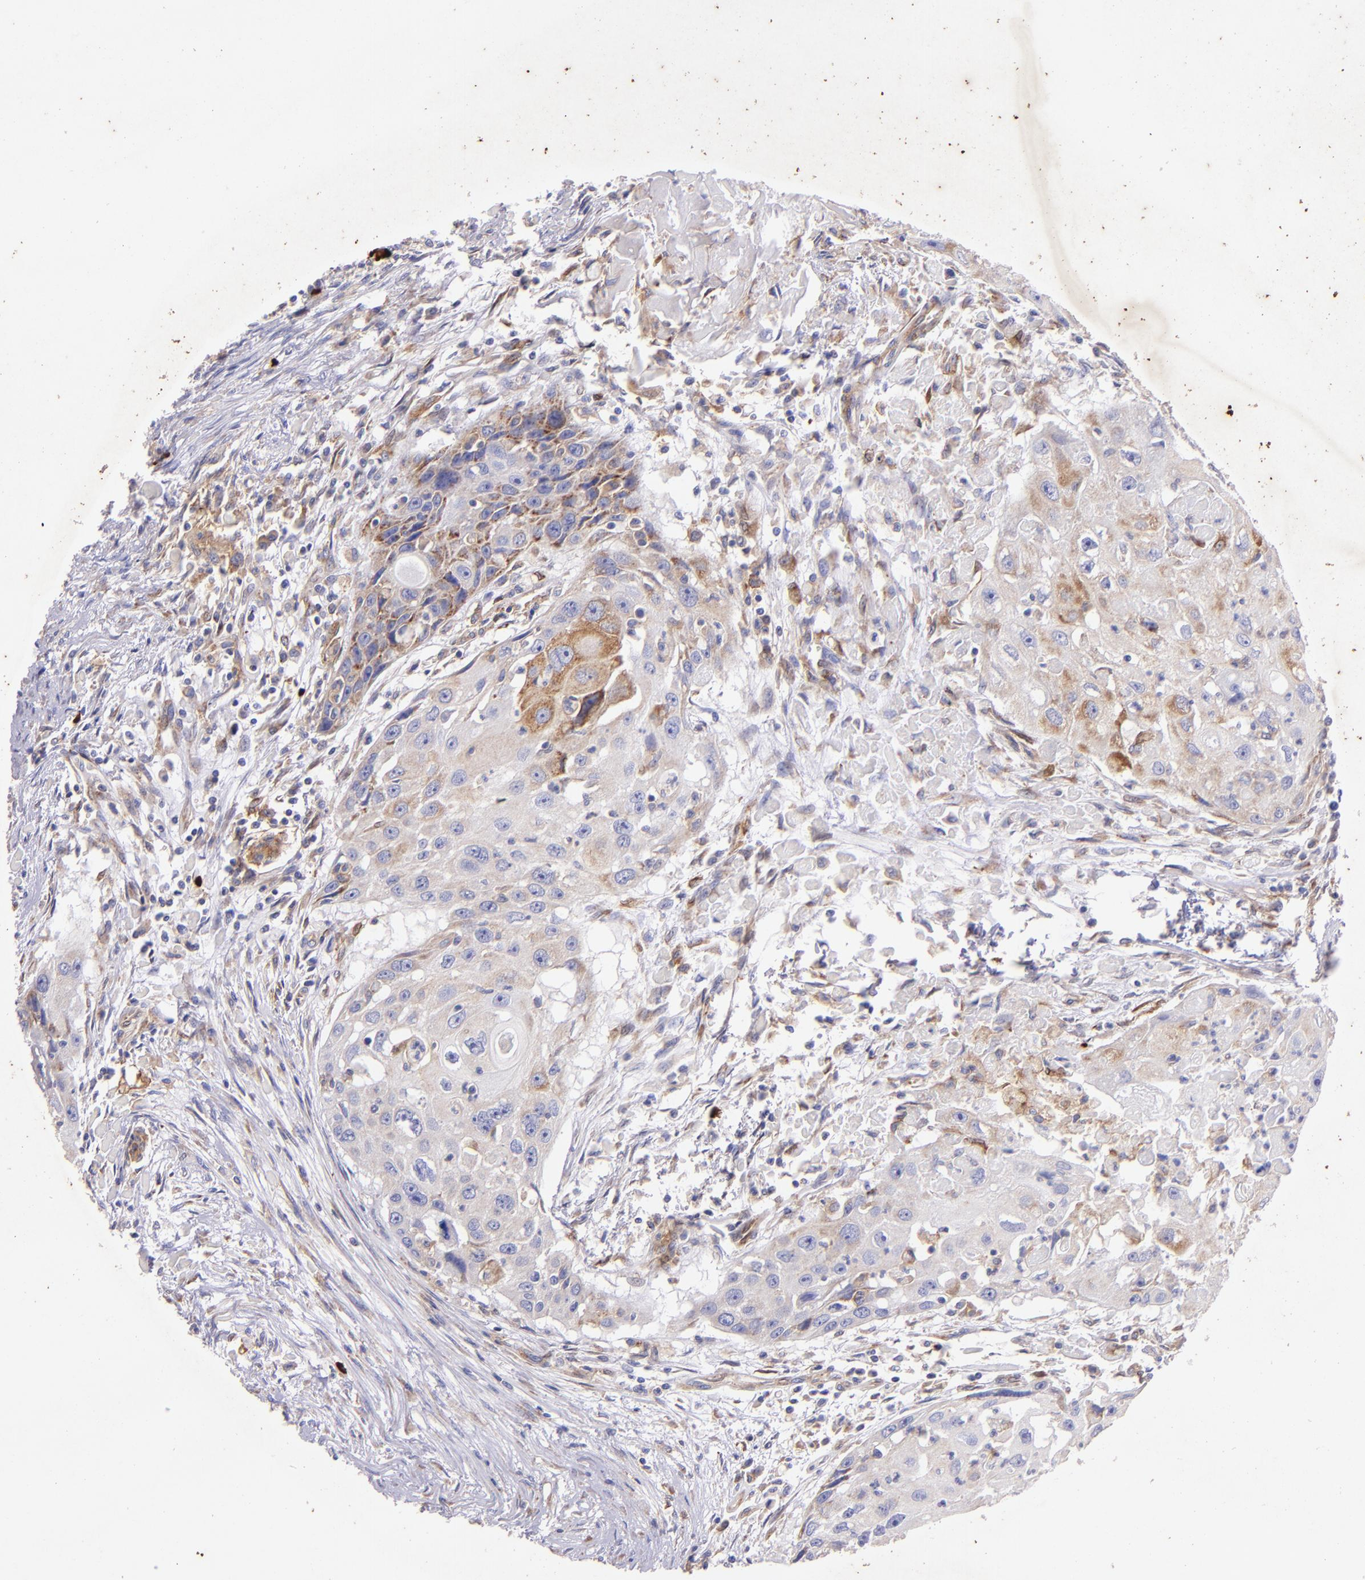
{"staining": {"intensity": "moderate", "quantity": ">75%", "location": "cytoplasmic/membranous"}, "tissue": "head and neck cancer", "cell_type": "Tumor cells", "image_type": "cancer", "snomed": [{"axis": "morphology", "description": "Squamous cell carcinoma, NOS"}, {"axis": "topography", "description": "Head-Neck"}], "caption": "The photomicrograph demonstrates immunohistochemical staining of head and neck squamous cell carcinoma. There is moderate cytoplasmic/membranous expression is identified in approximately >75% of tumor cells.", "gene": "RET", "patient": {"sex": "male", "age": 64}}